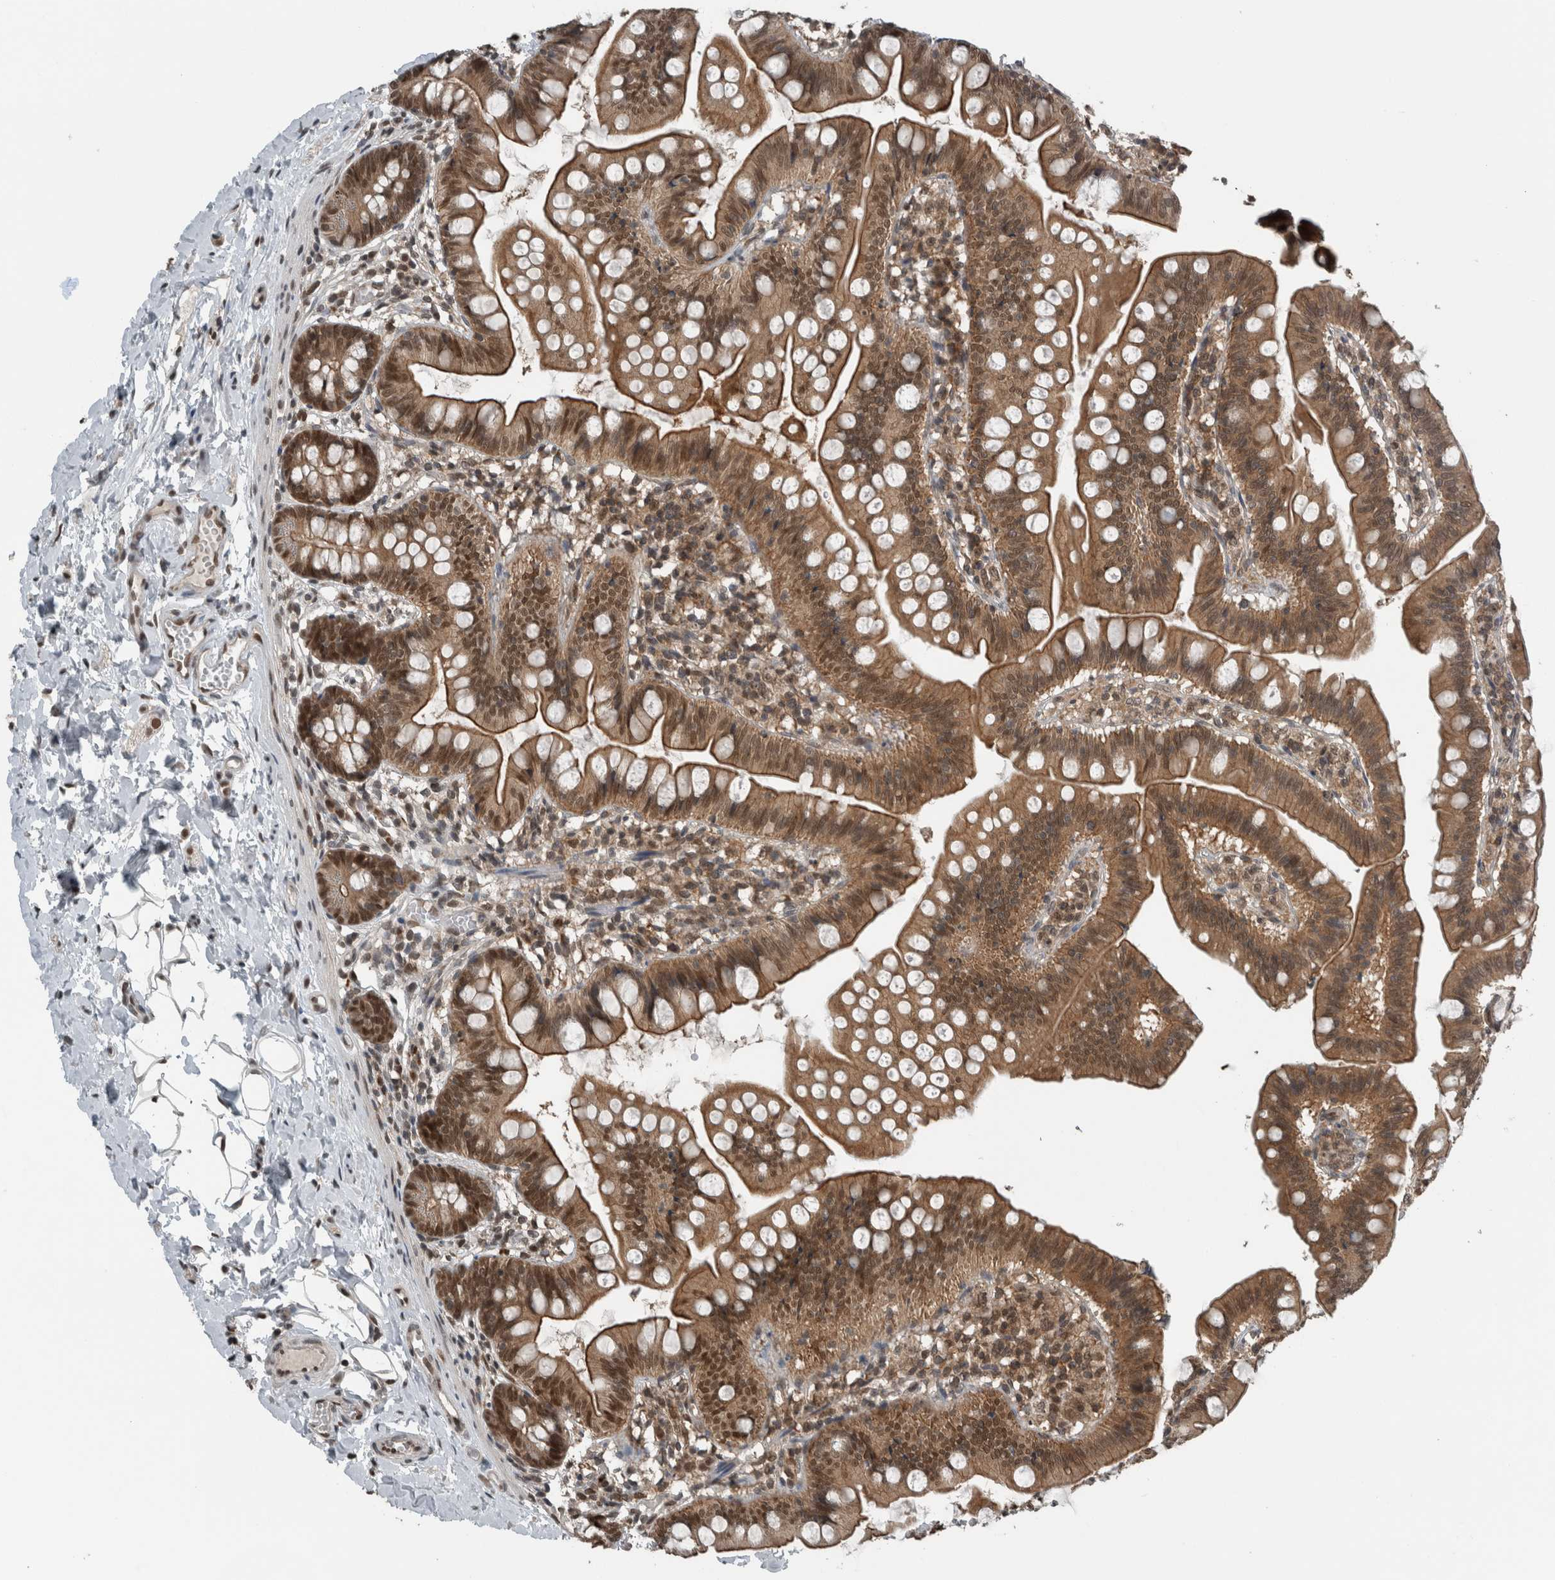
{"staining": {"intensity": "moderate", "quantity": ">75%", "location": "cytoplasmic/membranous,nuclear"}, "tissue": "small intestine", "cell_type": "Glandular cells", "image_type": "normal", "snomed": [{"axis": "morphology", "description": "Normal tissue, NOS"}, {"axis": "topography", "description": "Small intestine"}], "caption": "Brown immunohistochemical staining in normal small intestine displays moderate cytoplasmic/membranous,nuclear positivity in approximately >75% of glandular cells. The staining was performed using DAB to visualize the protein expression in brown, while the nuclei were stained in blue with hematoxylin (Magnification: 20x).", "gene": "SPAG7", "patient": {"sex": "male", "age": 7}}